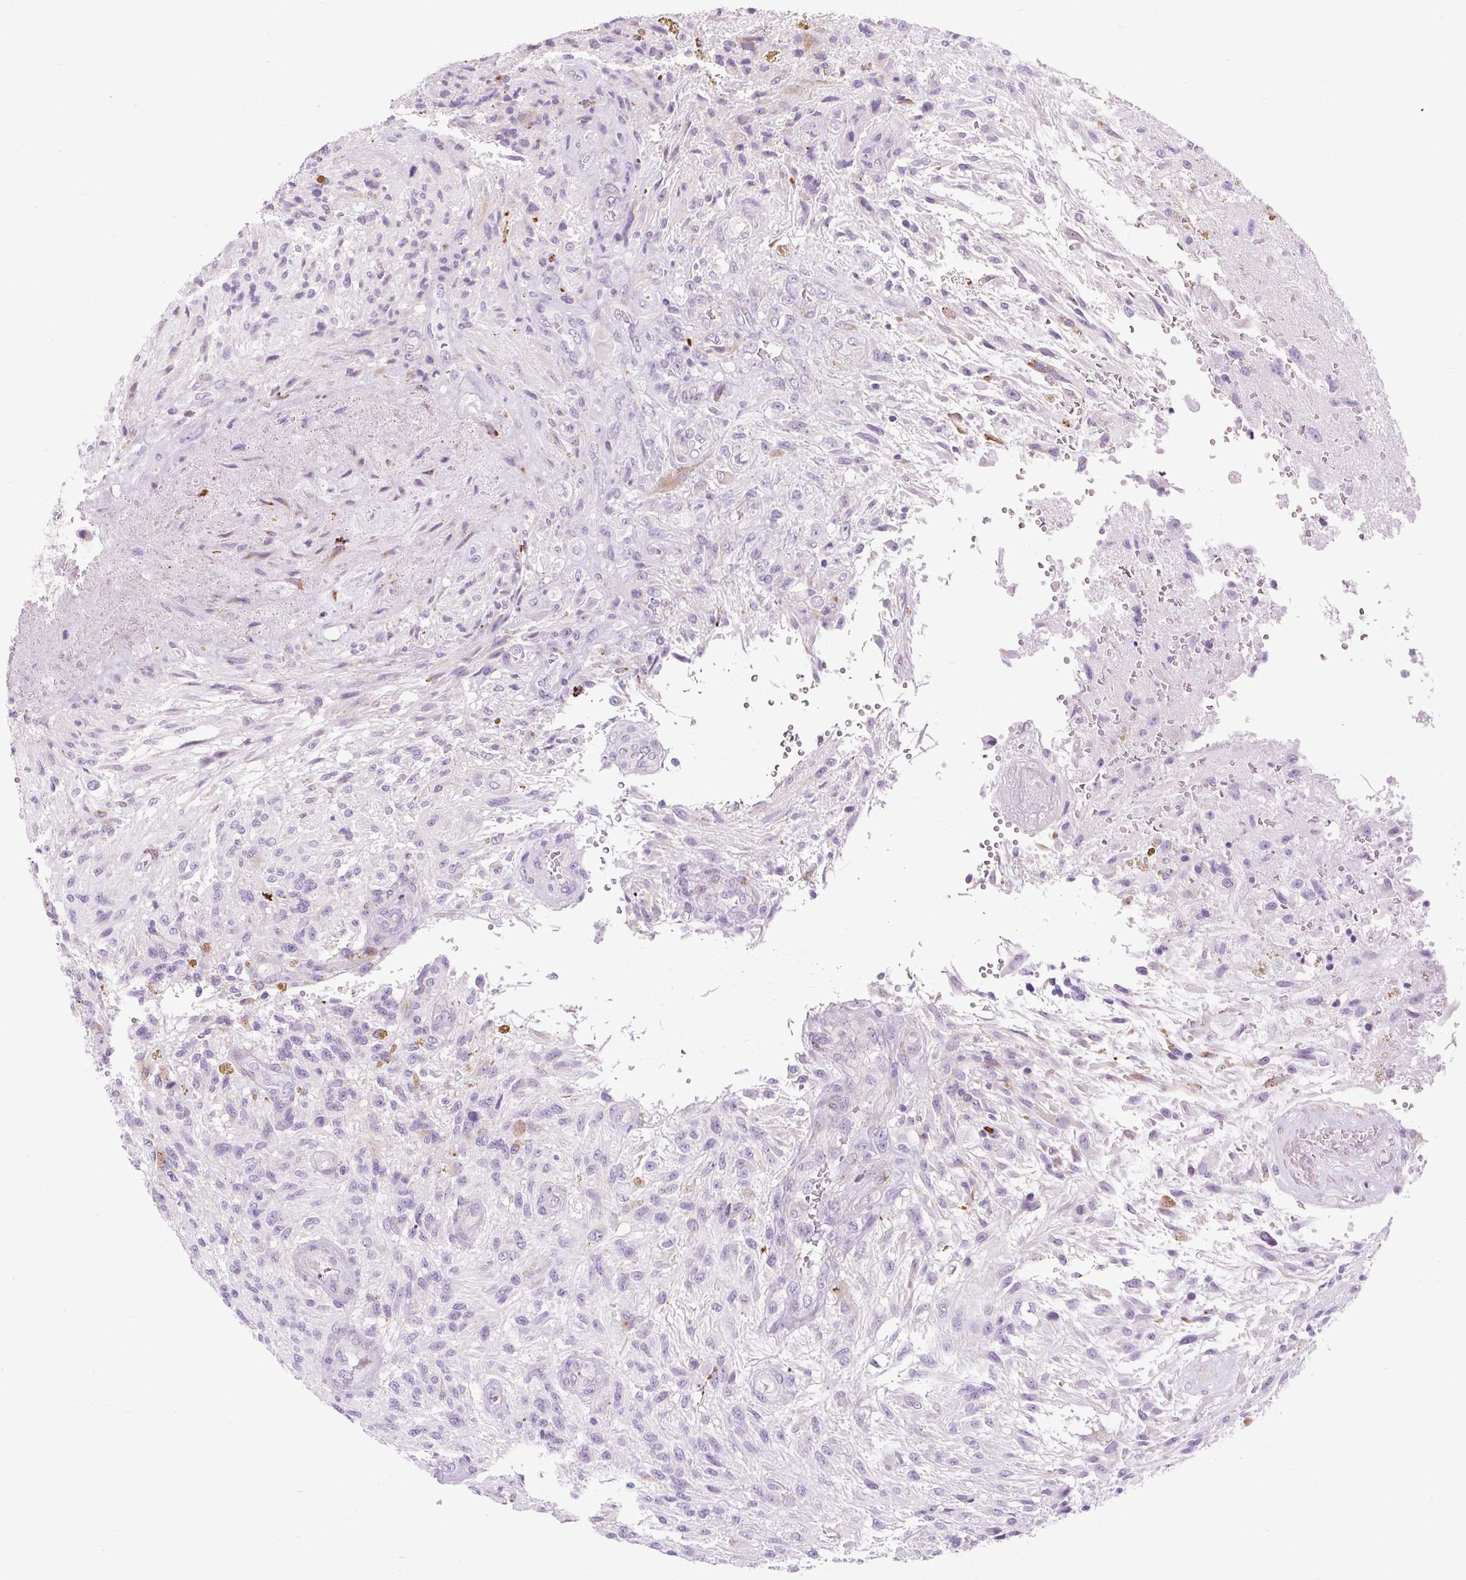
{"staining": {"intensity": "negative", "quantity": "none", "location": "none"}, "tissue": "glioma", "cell_type": "Tumor cells", "image_type": "cancer", "snomed": [{"axis": "morphology", "description": "Glioma, malignant, High grade"}, {"axis": "topography", "description": "Brain"}], "caption": "Tumor cells are negative for protein expression in human malignant glioma (high-grade).", "gene": "B3GNT4", "patient": {"sex": "male", "age": 56}}